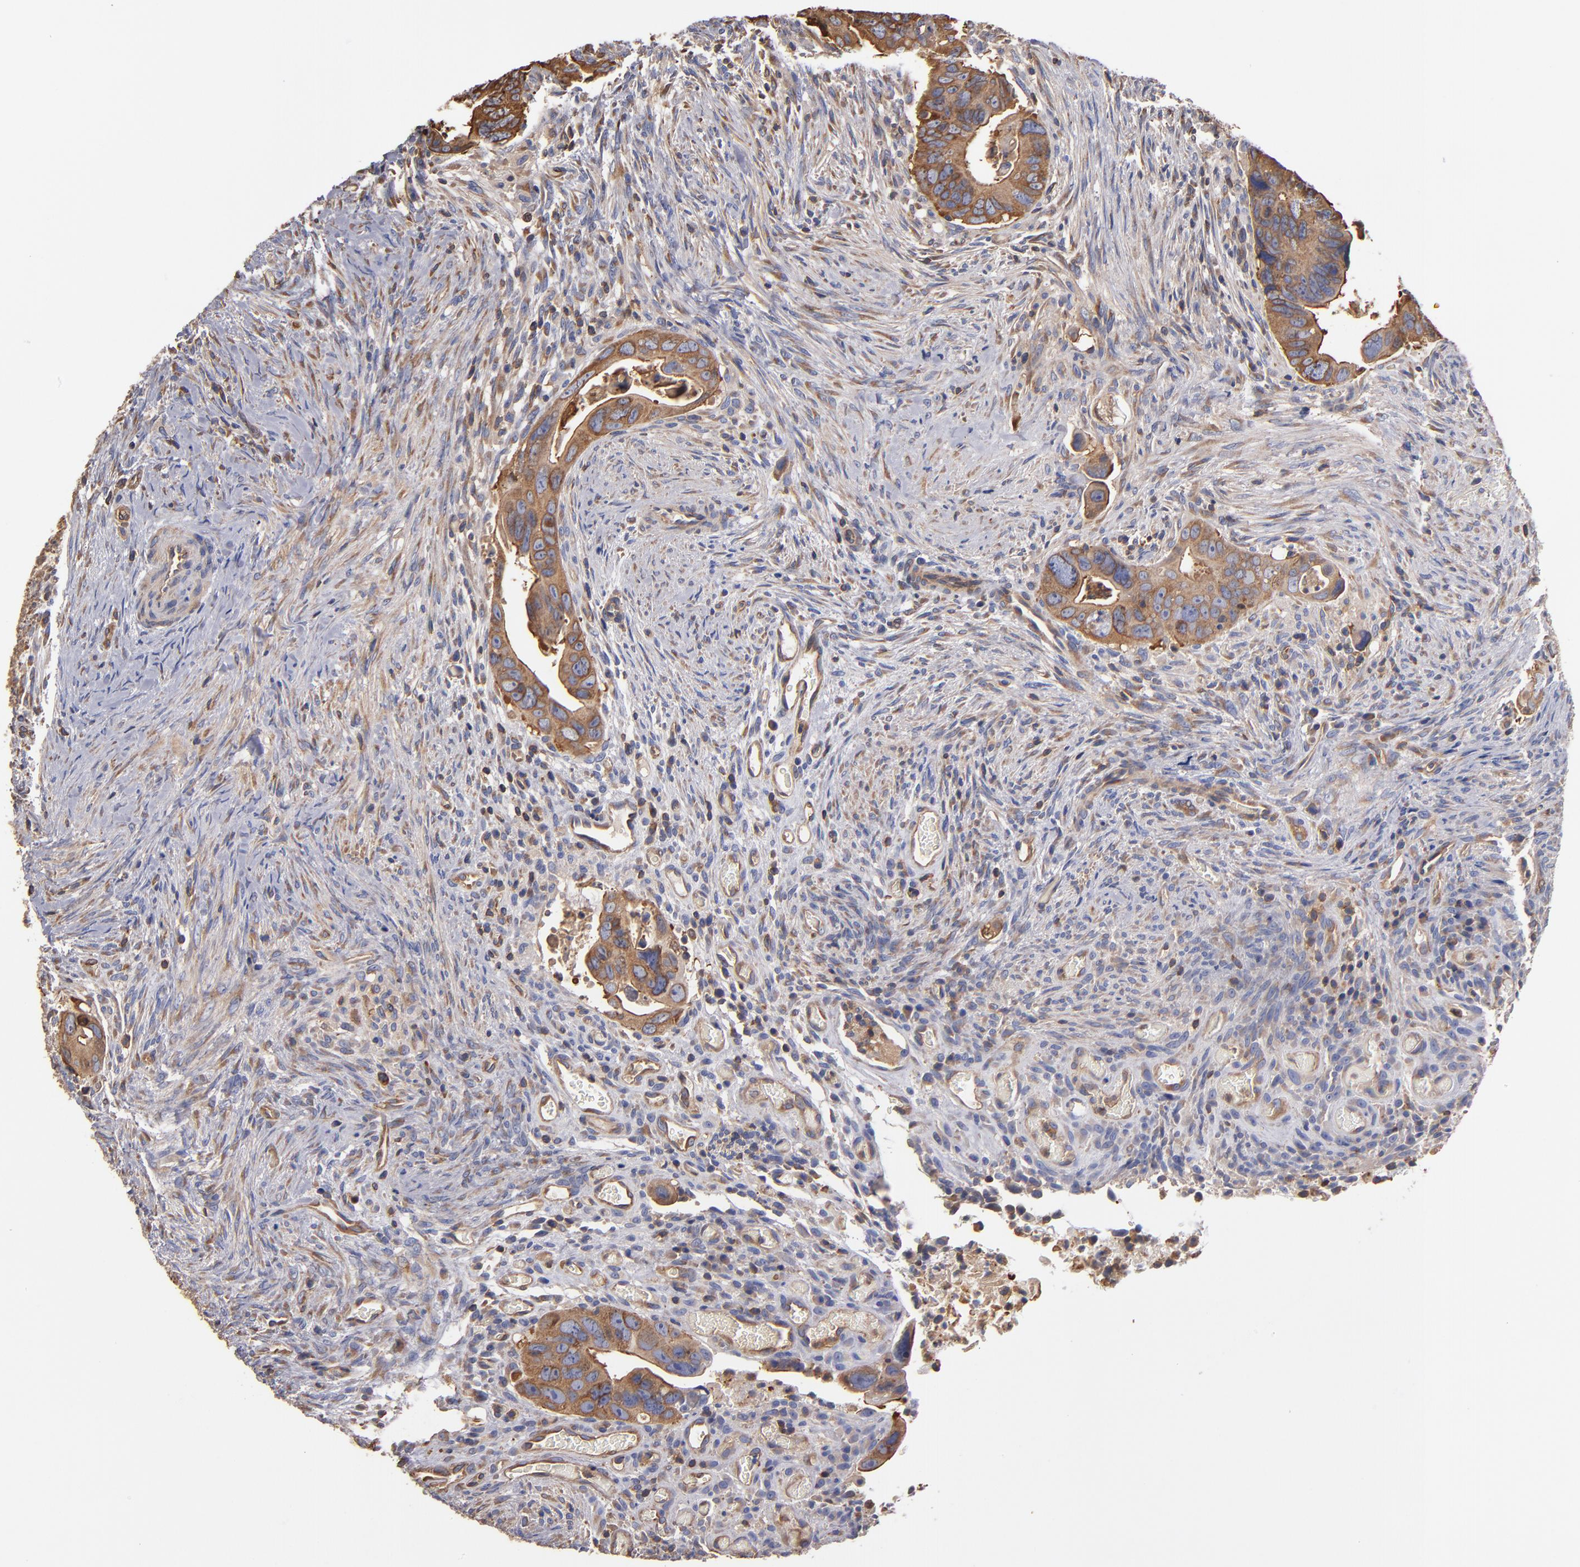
{"staining": {"intensity": "moderate", "quantity": ">75%", "location": "cytoplasmic/membranous"}, "tissue": "colorectal cancer", "cell_type": "Tumor cells", "image_type": "cancer", "snomed": [{"axis": "morphology", "description": "Adenocarcinoma, NOS"}, {"axis": "topography", "description": "Rectum"}], "caption": "Protein staining of colorectal cancer tissue exhibits moderate cytoplasmic/membranous staining in about >75% of tumor cells.", "gene": "ESYT2", "patient": {"sex": "male", "age": 53}}